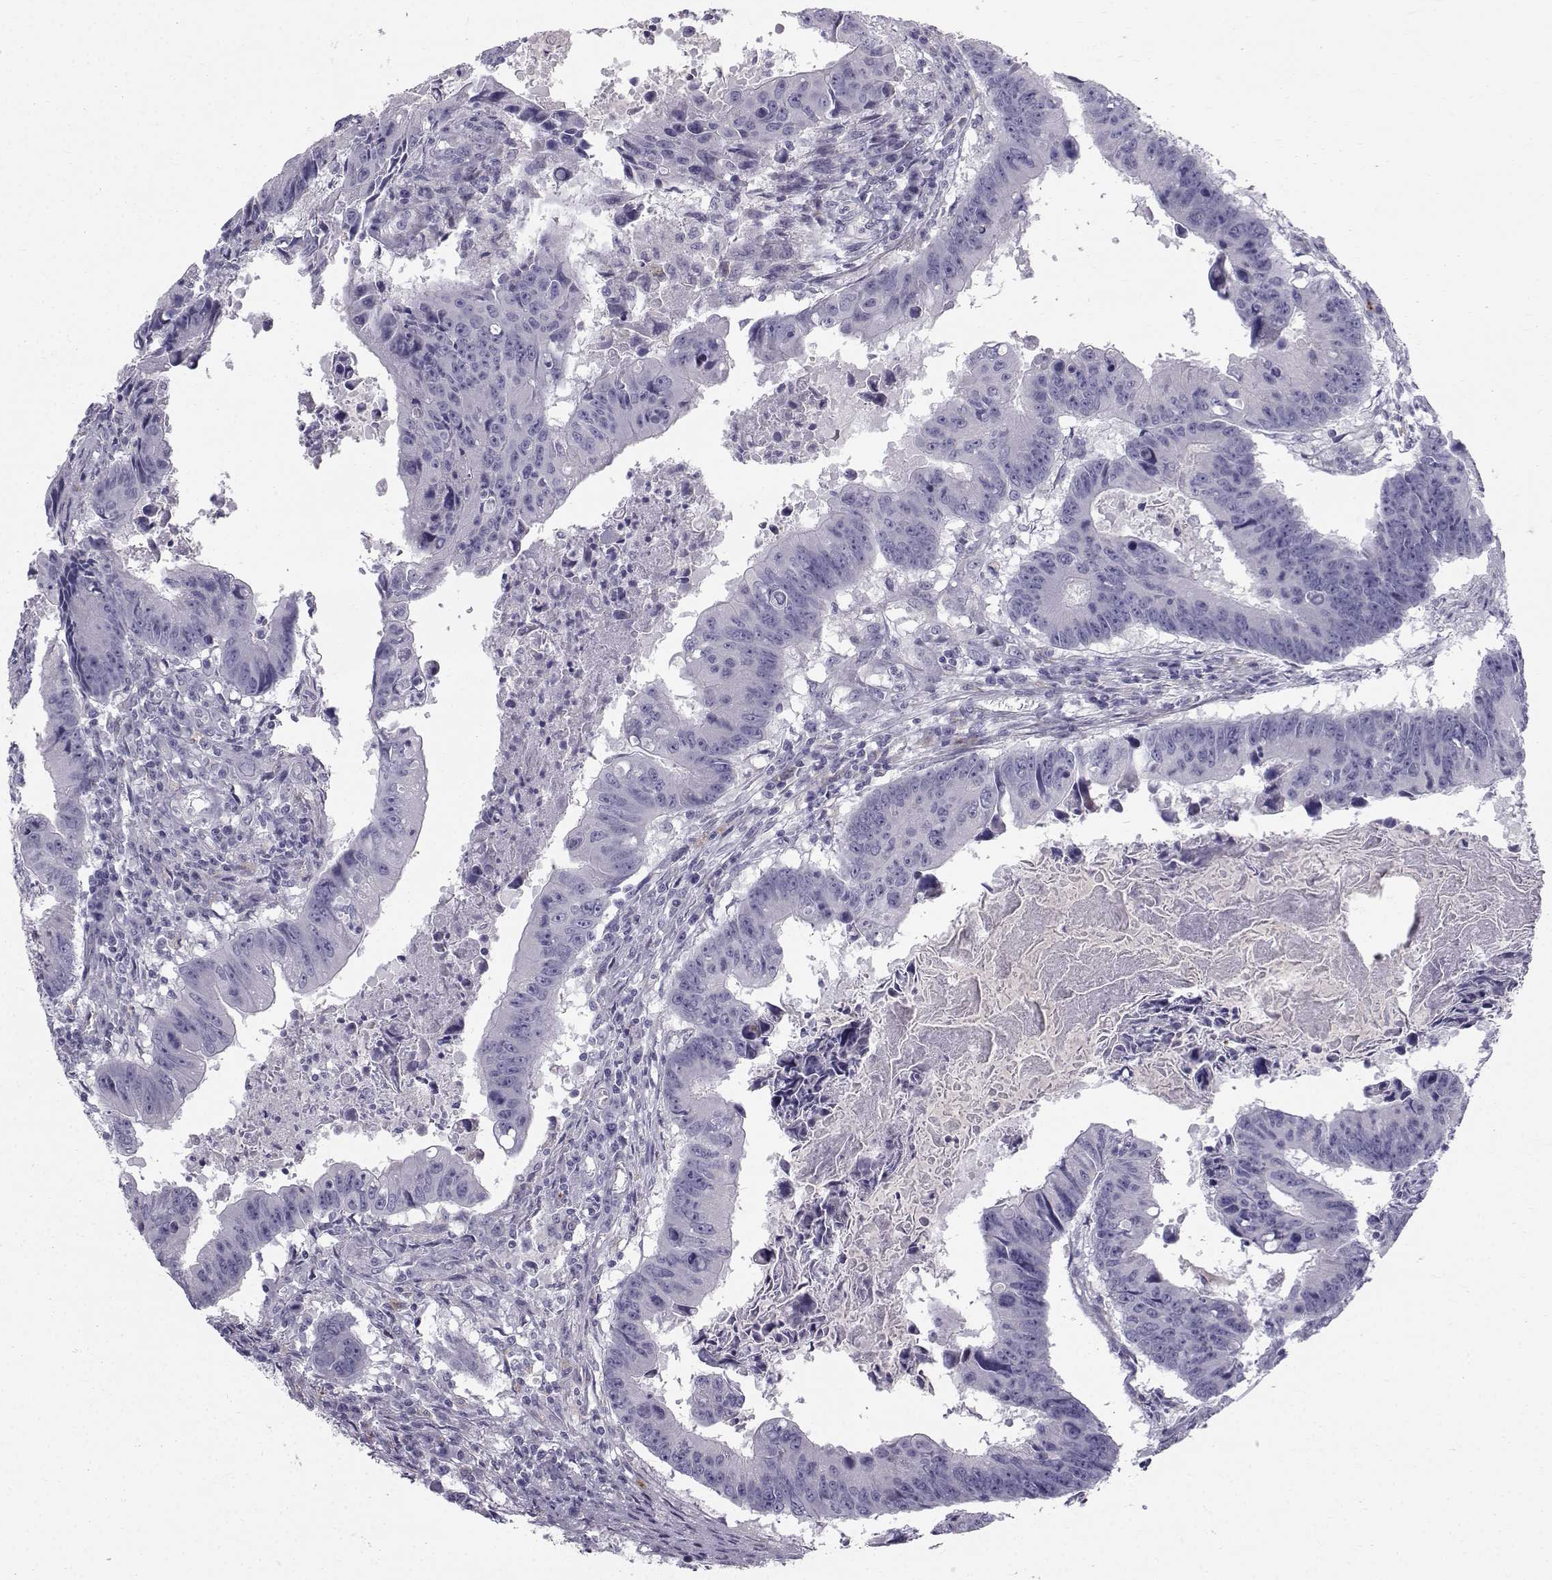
{"staining": {"intensity": "negative", "quantity": "none", "location": "none"}, "tissue": "colorectal cancer", "cell_type": "Tumor cells", "image_type": "cancer", "snomed": [{"axis": "morphology", "description": "Adenocarcinoma, NOS"}, {"axis": "topography", "description": "Colon"}], "caption": "Tumor cells are negative for brown protein staining in colorectal cancer.", "gene": "CALCR", "patient": {"sex": "female", "age": 87}}